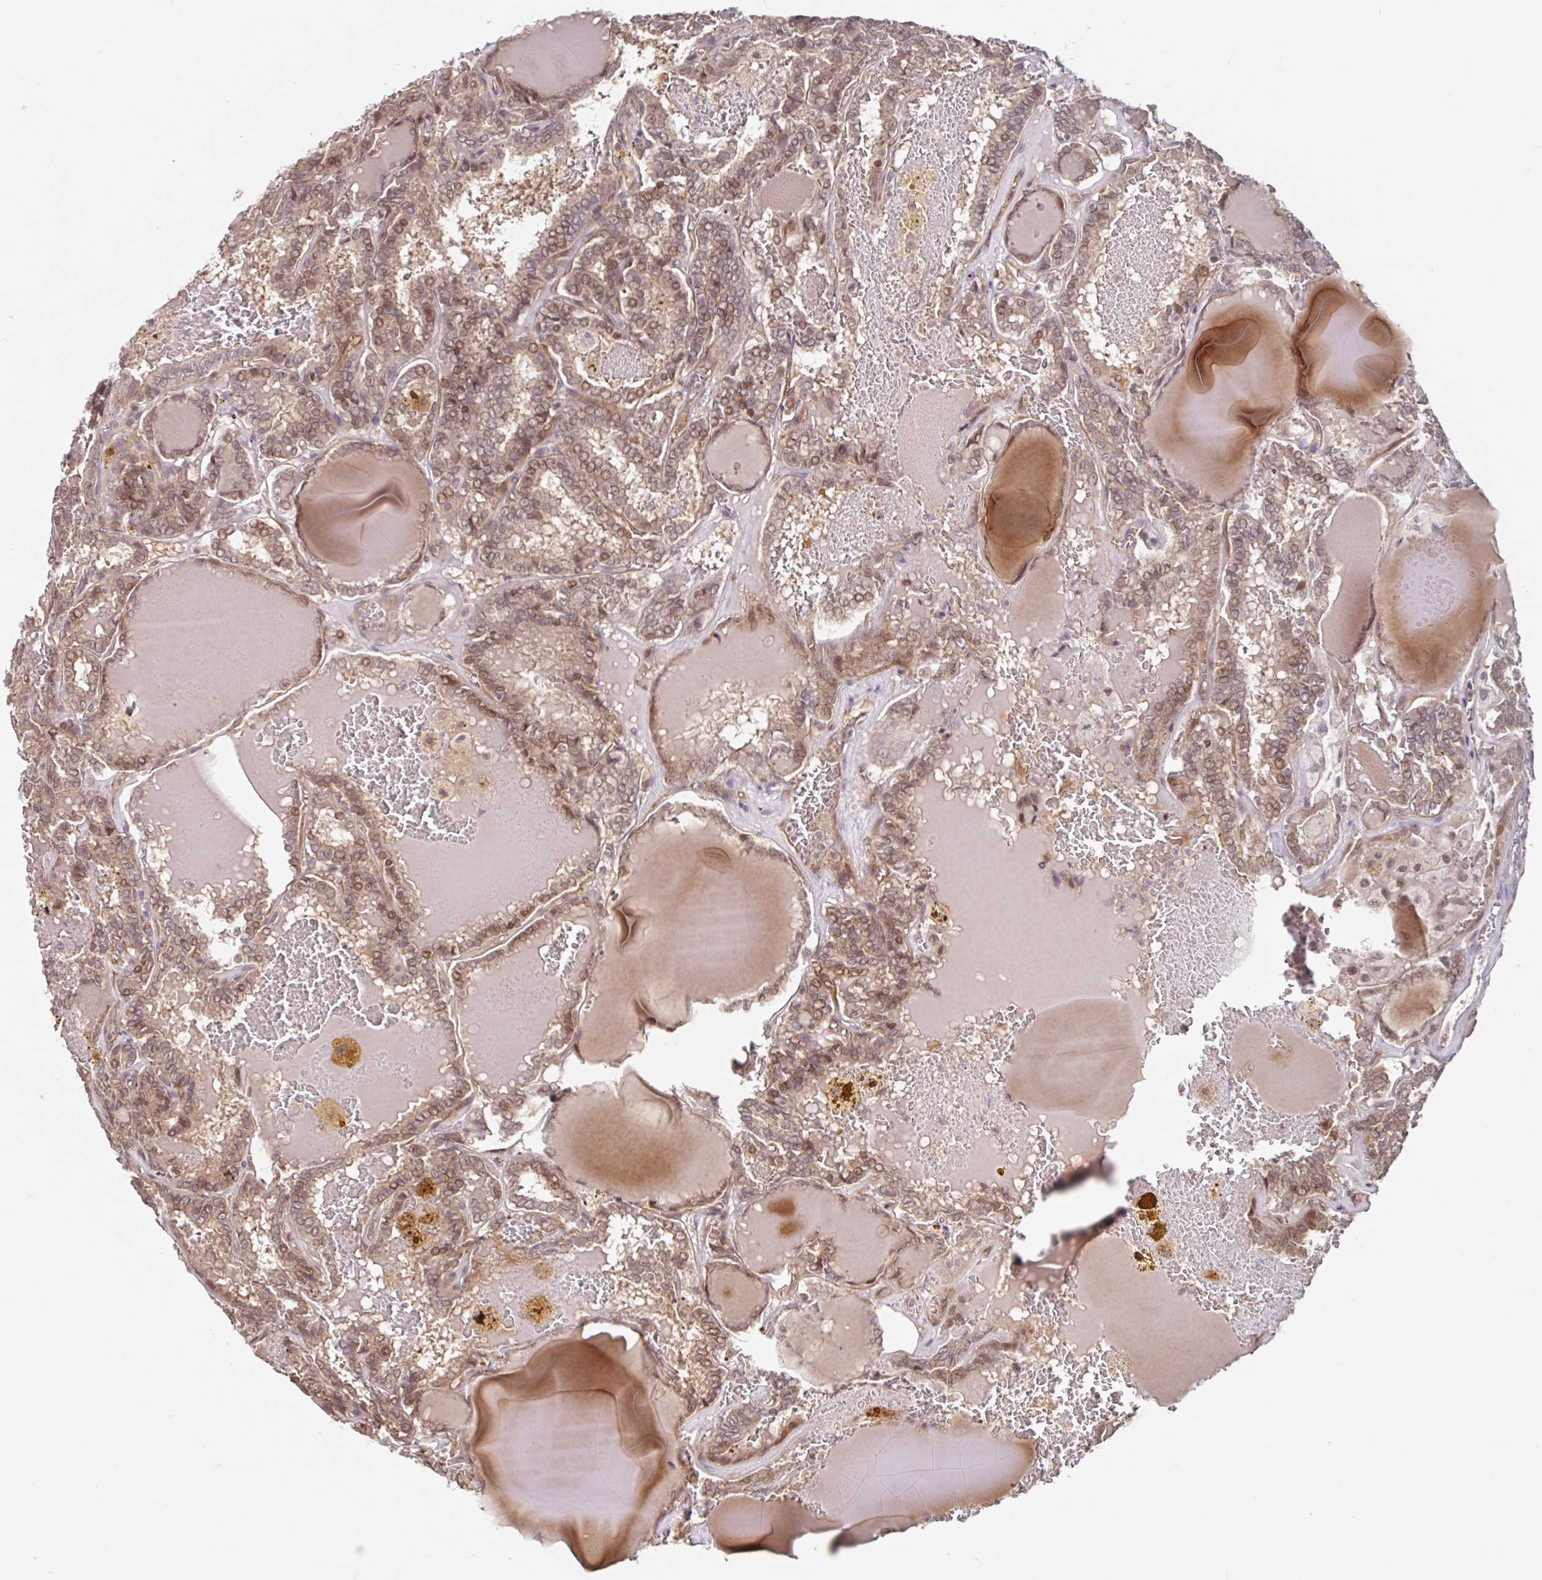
{"staining": {"intensity": "weak", "quantity": ">75%", "location": "cytoplasmic/membranous,nuclear"}, "tissue": "thyroid cancer", "cell_type": "Tumor cells", "image_type": "cancer", "snomed": [{"axis": "morphology", "description": "Papillary adenocarcinoma, NOS"}, {"axis": "topography", "description": "Thyroid gland"}], "caption": "DAB immunohistochemical staining of papillary adenocarcinoma (thyroid) shows weak cytoplasmic/membranous and nuclear protein staining in approximately >75% of tumor cells.", "gene": "STYXL1", "patient": {"sex": "female", "age": 72}}